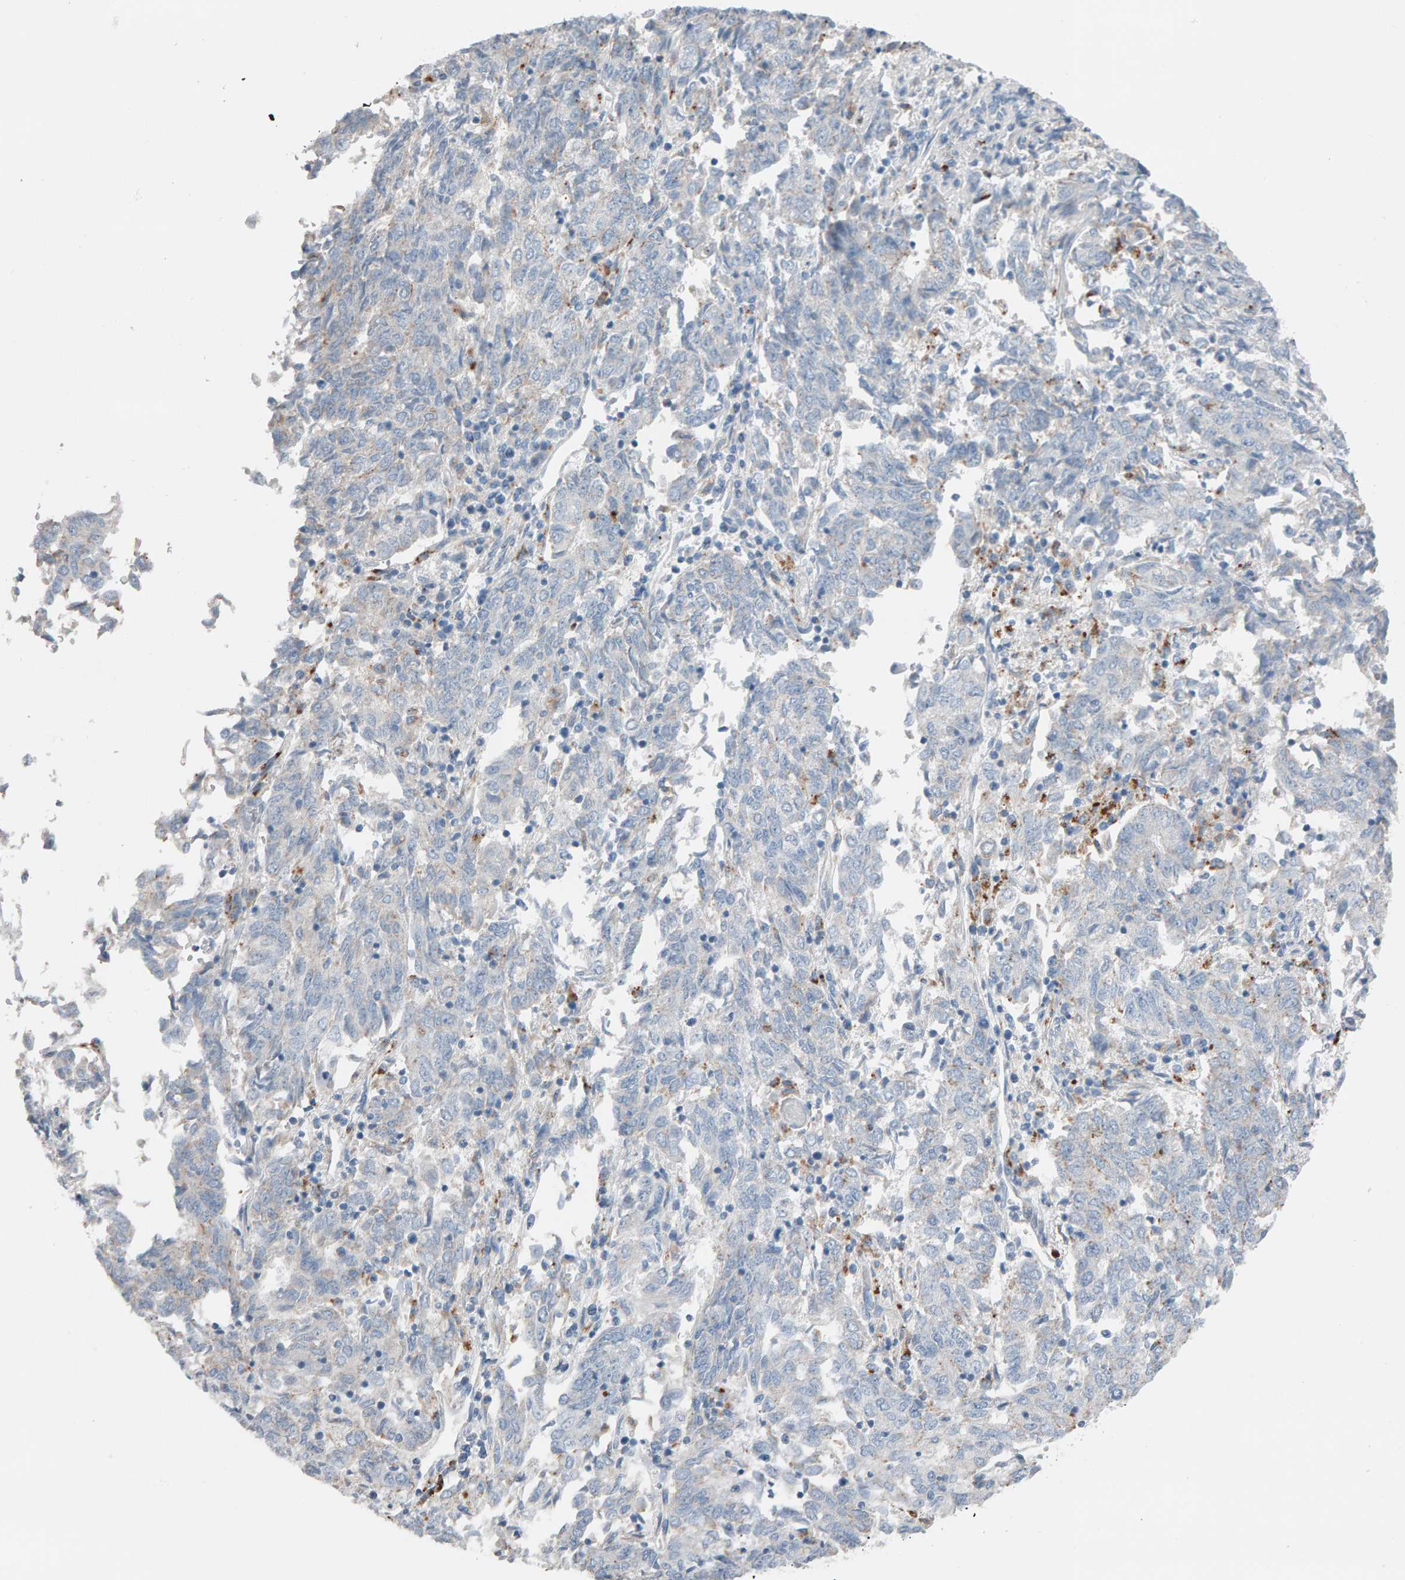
{"staining": {"intensity": "negative", "quantity": "none", "location": "none"}, "tissue": "endometrial cancer", "cell_type": "Tumor cells", "image_type": "cancer", "snomed": [{"axis": "morphology", "description": "Adenocarcinoma, NOS"}, {"axis": "topography", "description": "Endometrium"}], "caption": "Immunohistochemical staining of endometrial cancer (adenocarcinoma) demonstrates no significant expression in tumor cells. (Brightfield microscopy of DAB (3,3'-diaminobenzidine) IHC at high magnification).", "gene": "IPPK", "patient": {"sex": "female", "age": 80}}